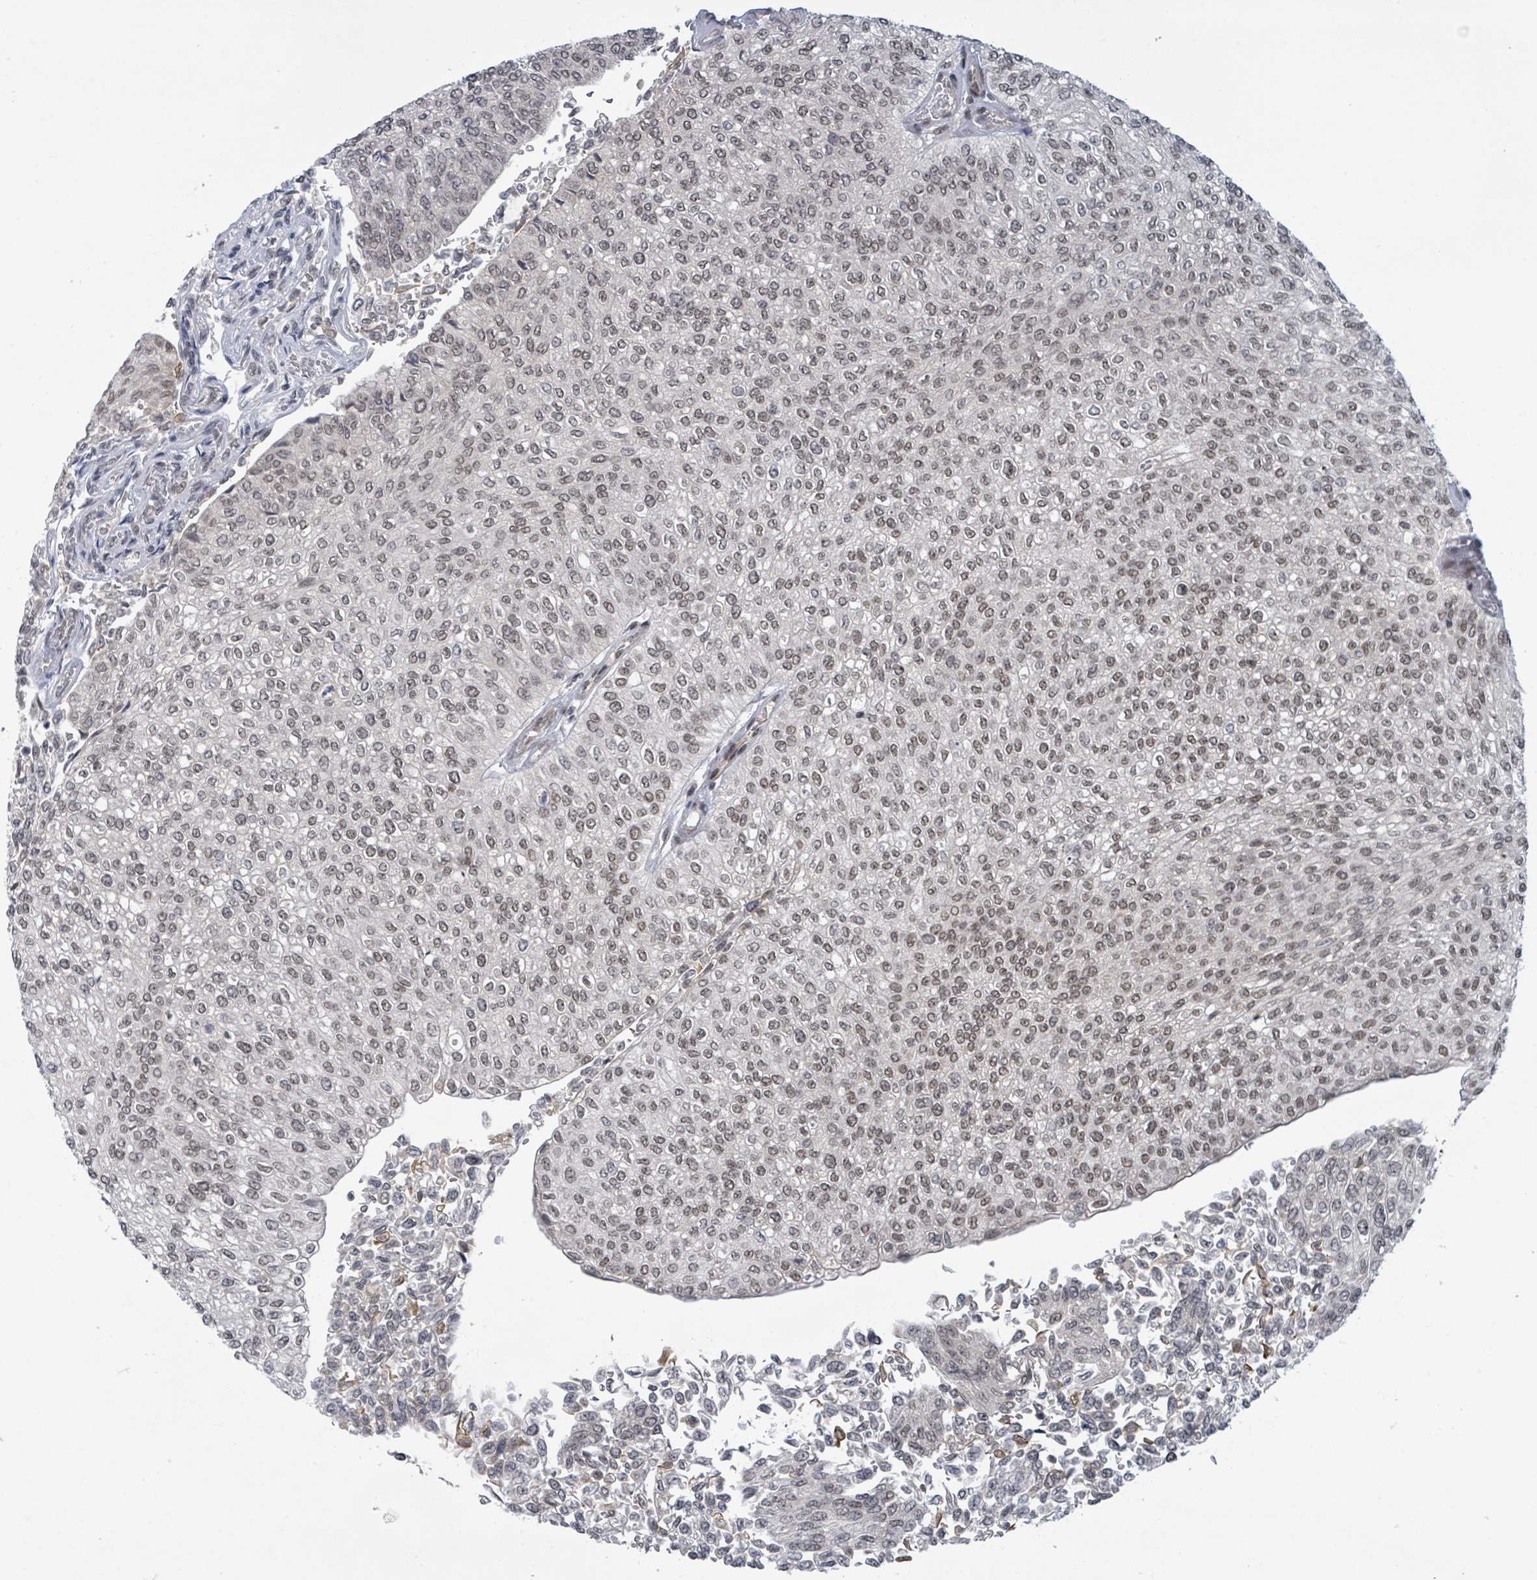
{"staining": {"intensity": "moderate", "quantity": "25%-75%", "location": "nuclear"}, "tissue": "urothelial cancer", "cell_type": "Tumor cells", "image_type": "cancer", "snomed": [{"axis": "morphology", "description": "Urothelial carcinoma, NOS"}, {"axis": "topography", "description": "Urinary bladder"}], "caption": "Moderate nuclear positivity is present in approximately 25%-75% of tumor cells in transitional cell carcinoma.", "gene": "BANP", "patient": {"sex": "male", "age": 59}}